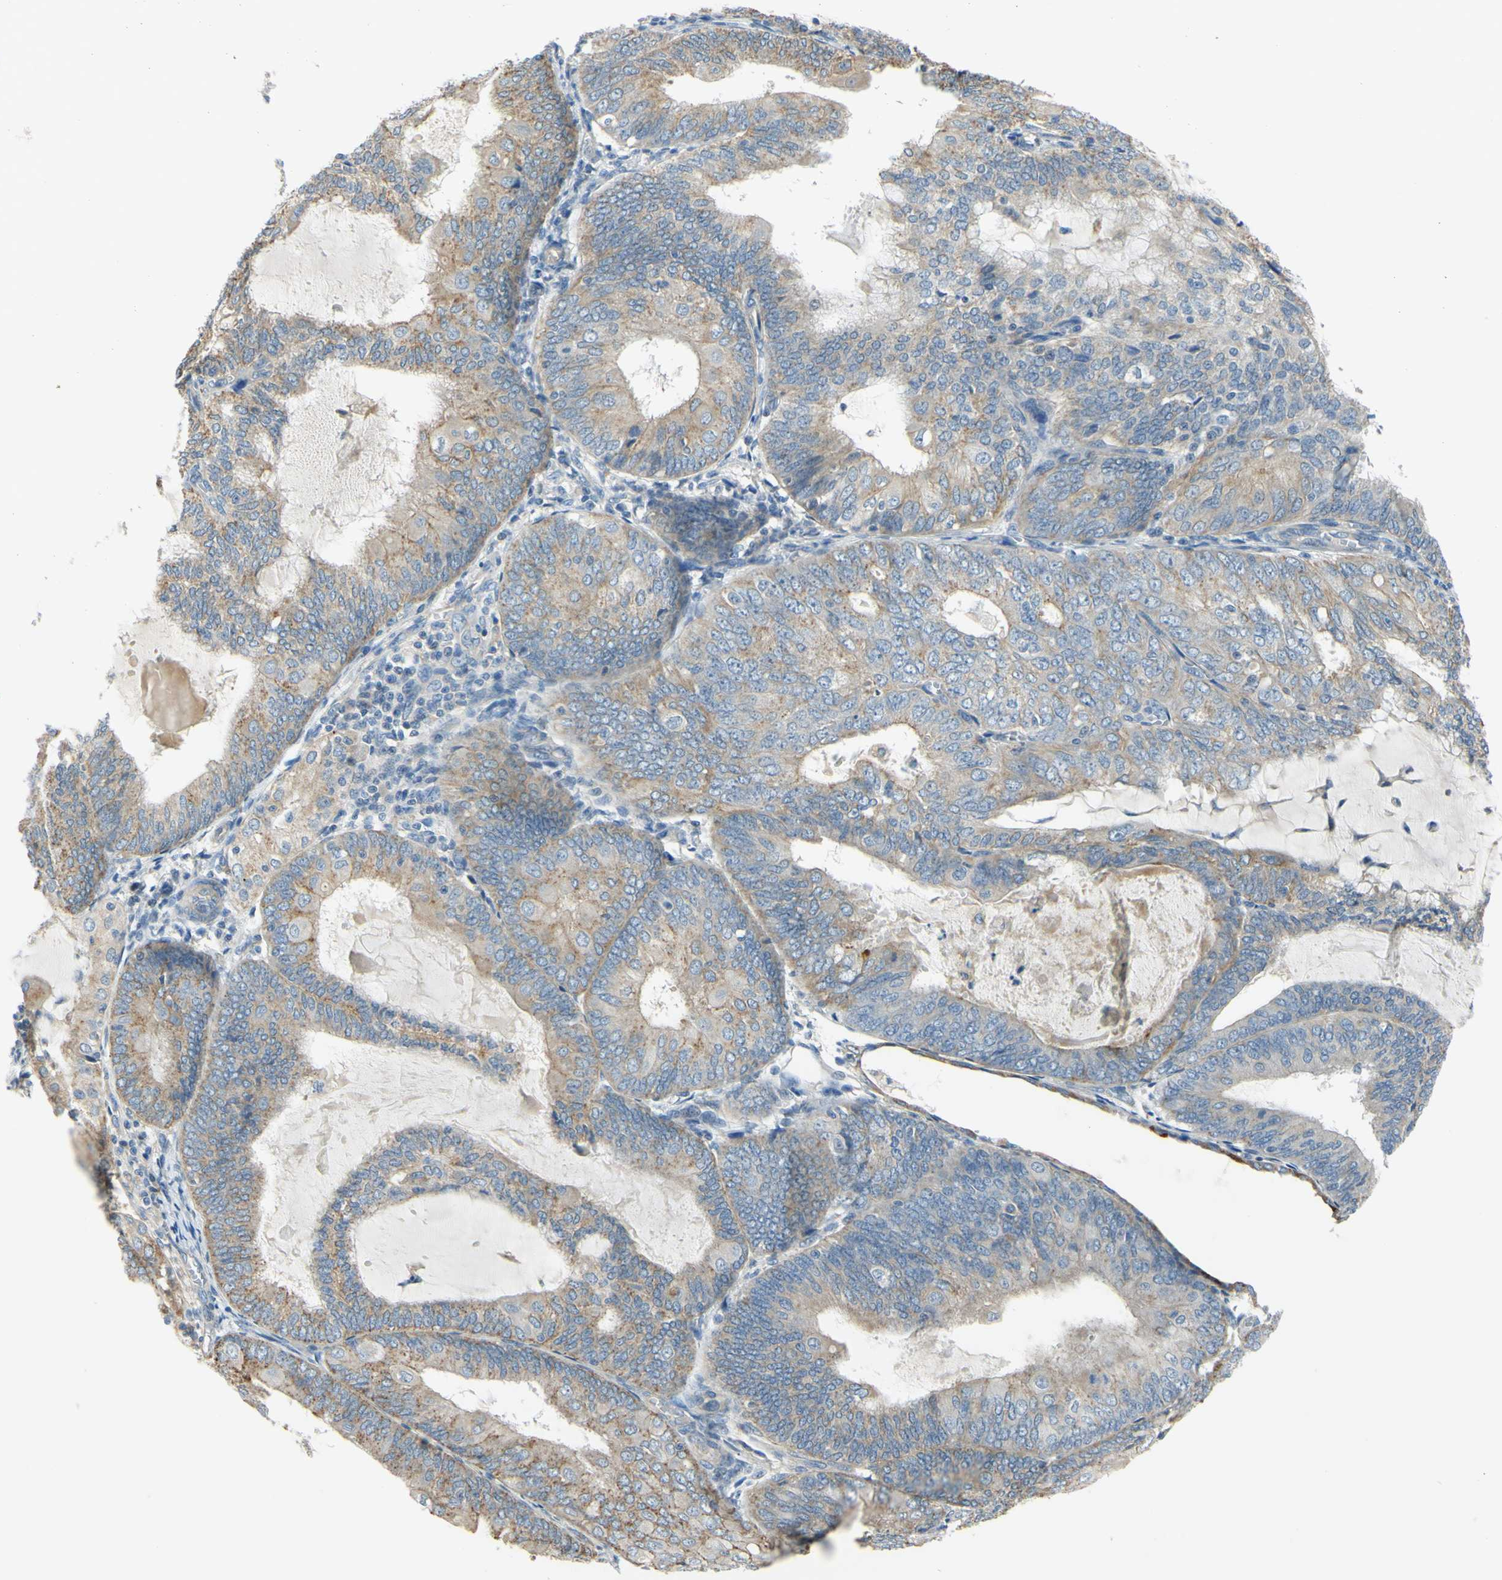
{"staining": {"intensity": "moderate", "quantity": ">75%", "location": "cytoplasmic/membranous"}, "tissue": "endometrial cancer", "cell_type": "Tumor cells", "image_type": "cancer", "snomed": [{"axis": "morphology", "description": "Adenocarcinoma, NOS"}, {"axis": "topography", "description": "Endometrium"}], "caption": "Adenocarcinoma (endometrial) stained for a protein (brown) demonstrates moderate cytoplasmic/membranous positive expression in approximately >75% of tumor cells.", "gene": "LAMA3", "patient": {"sex": "female", "age": 81}}